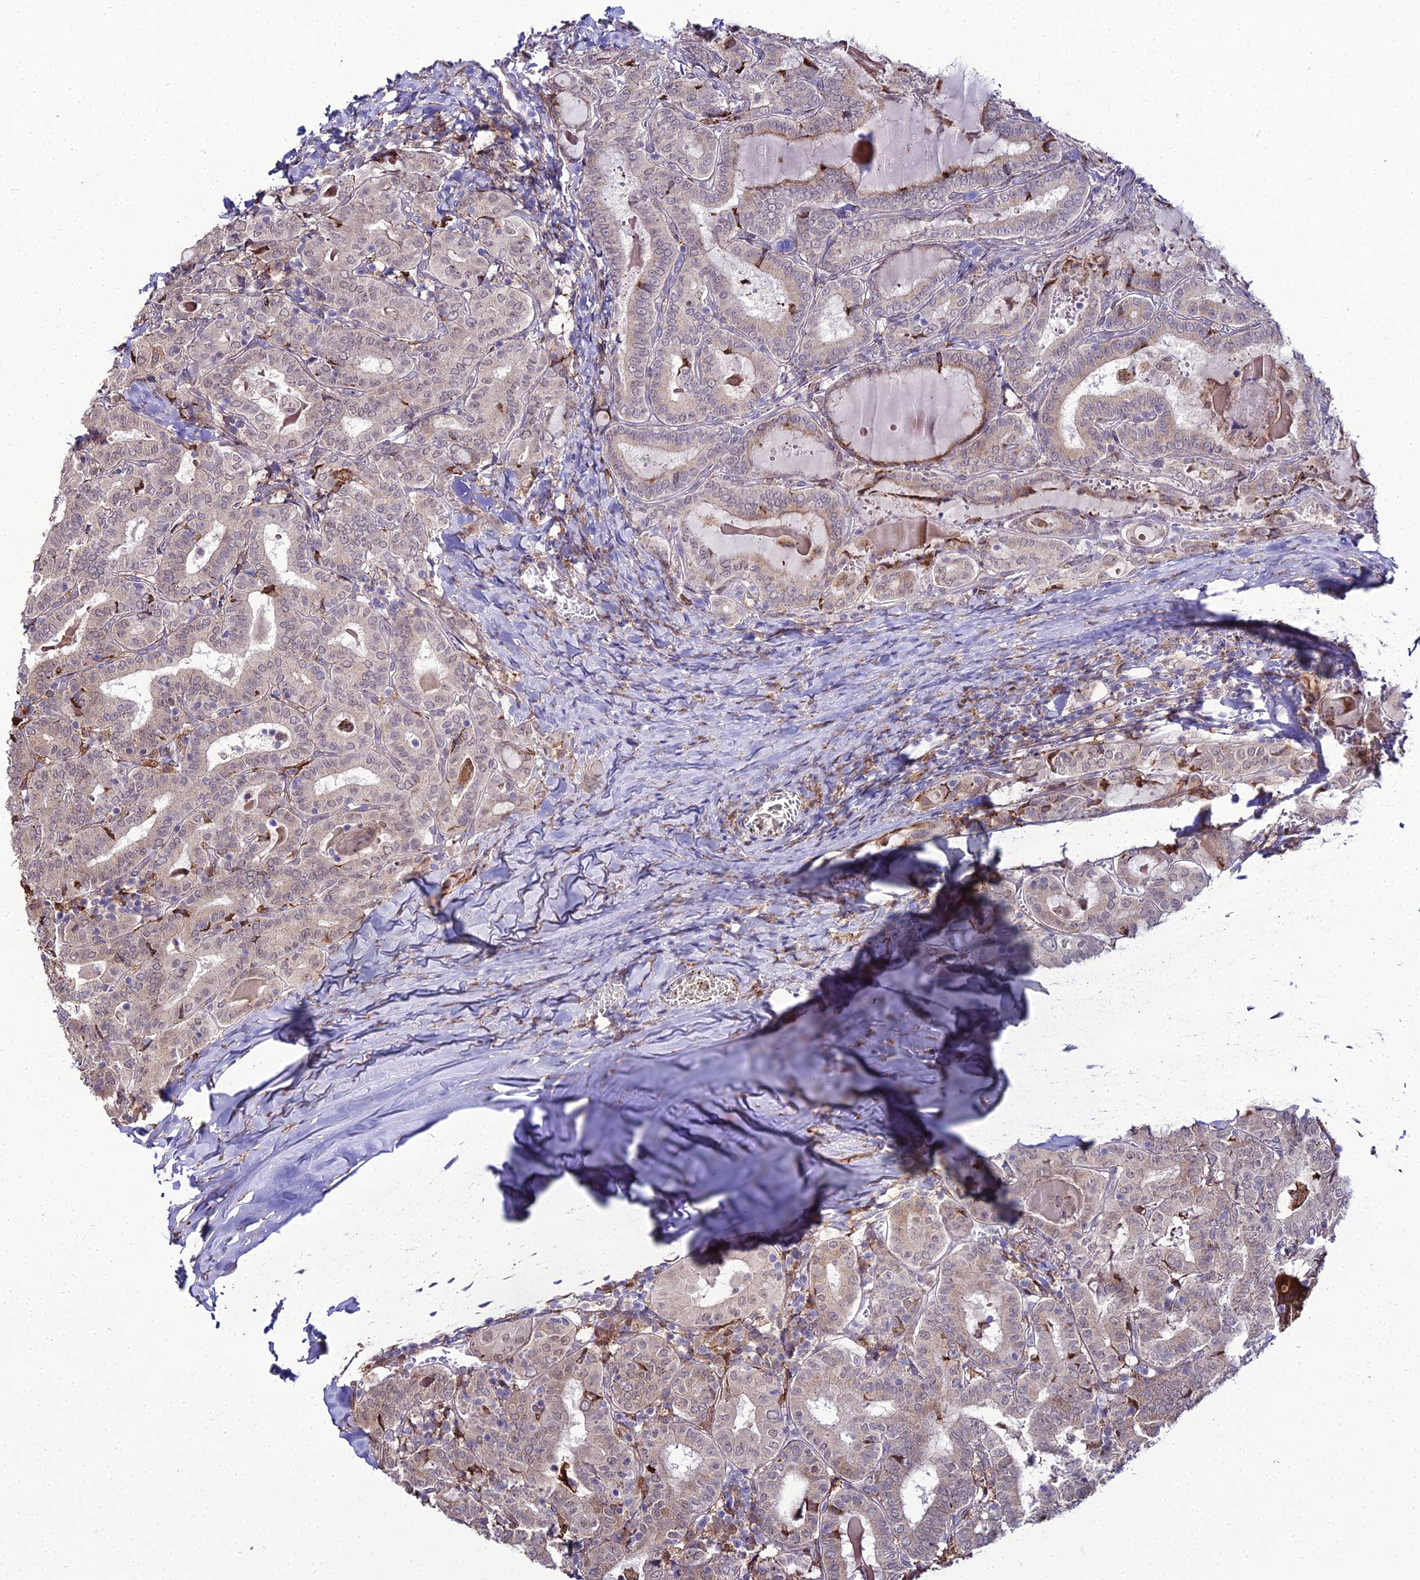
{"staining": {"intensity": "weak", "quantity": "<25%", "location": "cytoplasmic/membranous"}, "tissue": "thyroid cancer", "cell_type": "Tumor cells", "image_type": "cancer", "snomed": [{"axis": "morphology", "description": "Papillary adenocarcinoma, NOS"}, {"axis": "topography", "description": "Thyroid gland"}], "caption": "Human thyroid cancer (papillary adenocarcinoma) stained for a protein using IHC shows no staining in tumor cells.", "gene": "TROAP", "patient": {"sex": "female", "age": 72}}